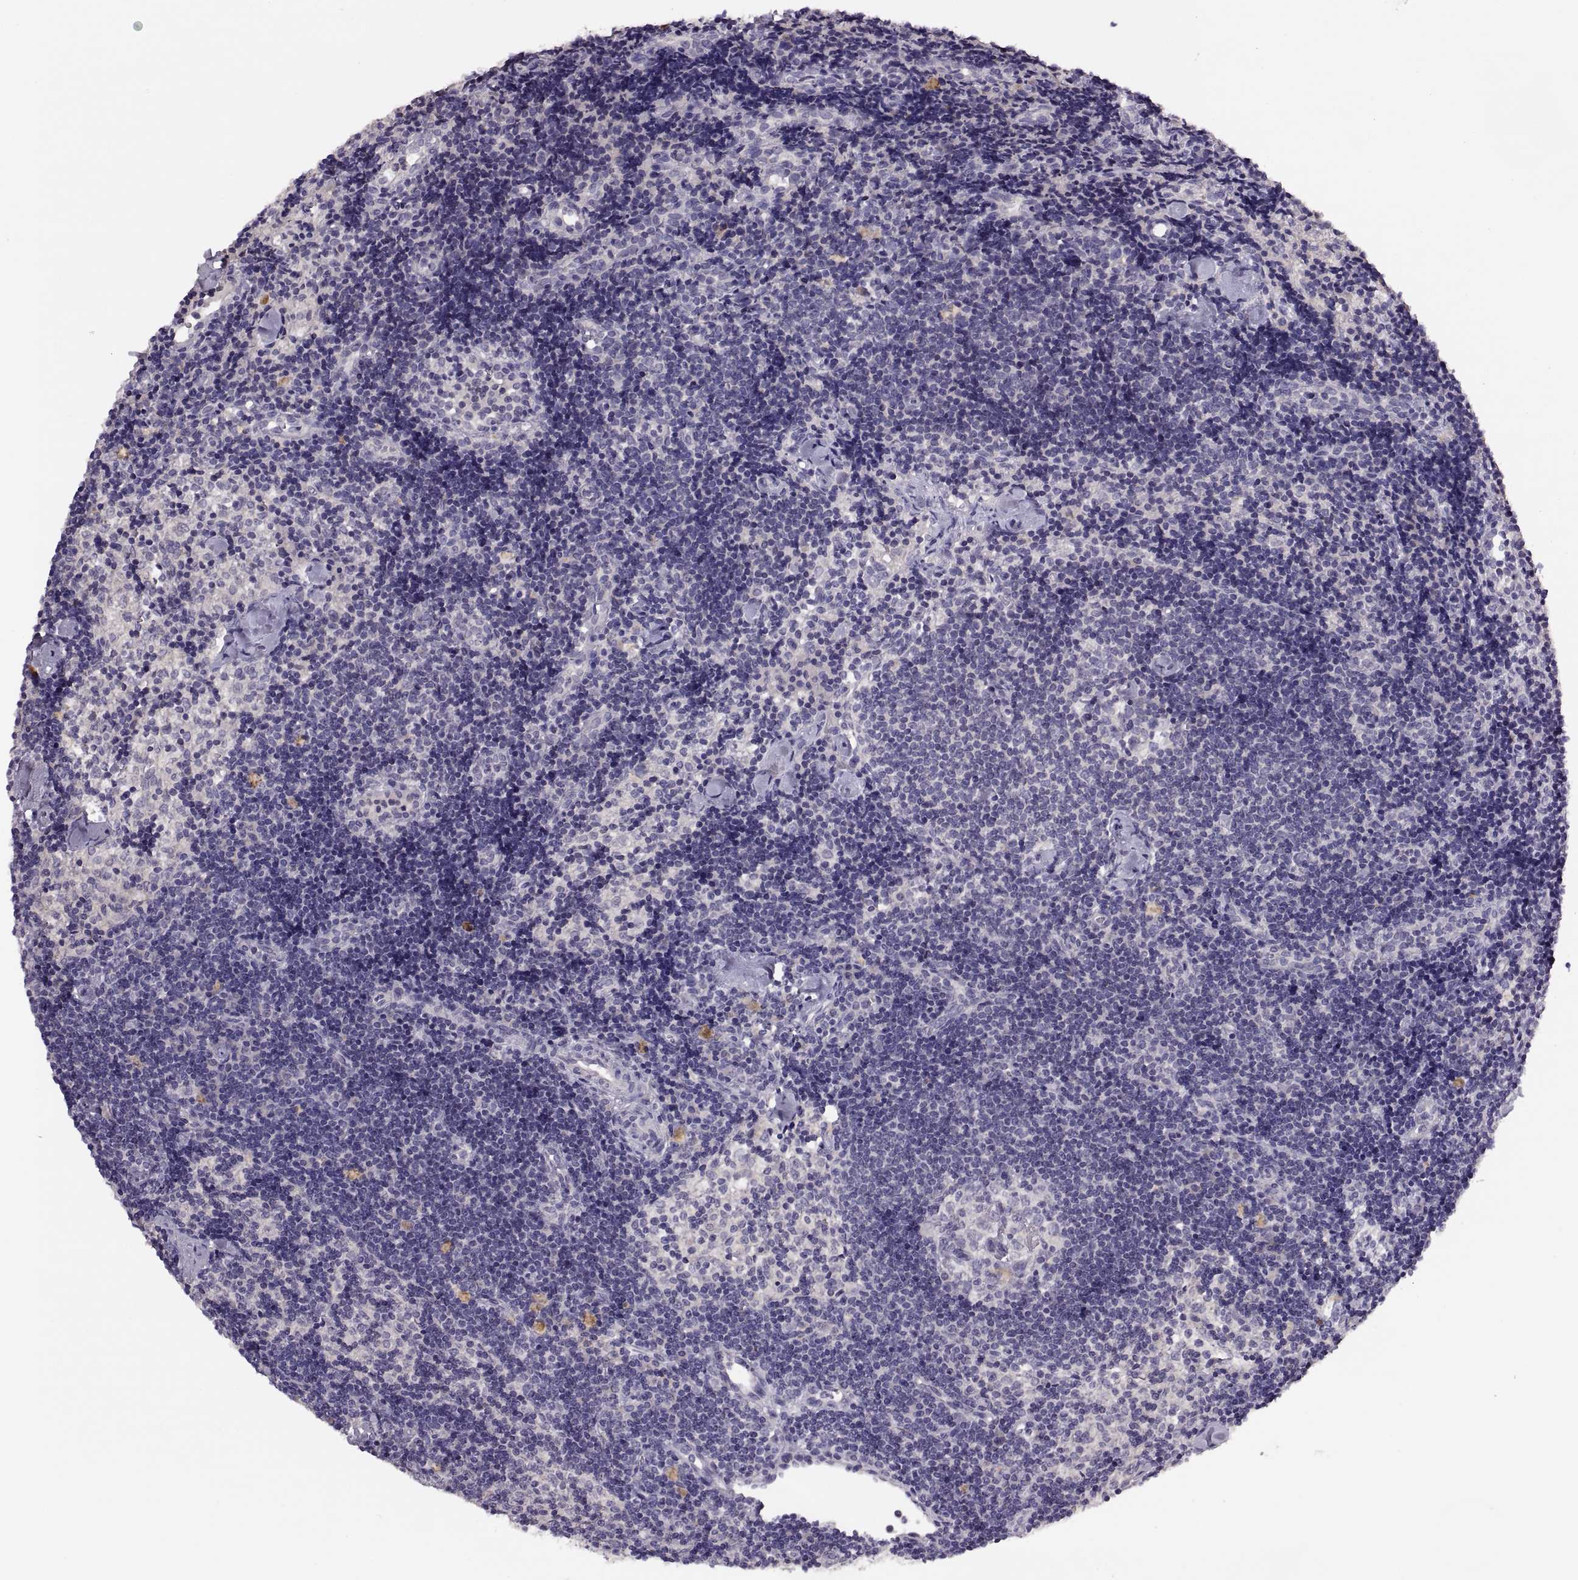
{"staining": {"intensity": "negative", "quantity": "none", "location": "none"}, "tissue": "lymph node", "cell_type": "Germinal center cells", "image_type": "normal", "snomed": [{"axis": "morphology", "description": "Normal tissue, NOS"}, {"axis": "topography", "description": "Lymph node"}], "caption": "Immunohistochemistry of normal lymph node exhibits no staining in germinal center cells. Brightfield microscopy of IHC stained with DAB (brown) and hematoxylin (blue), captured at high magnification.", "gene": "ACSBG2", "patient": {"sex": "female", "age": 42}}